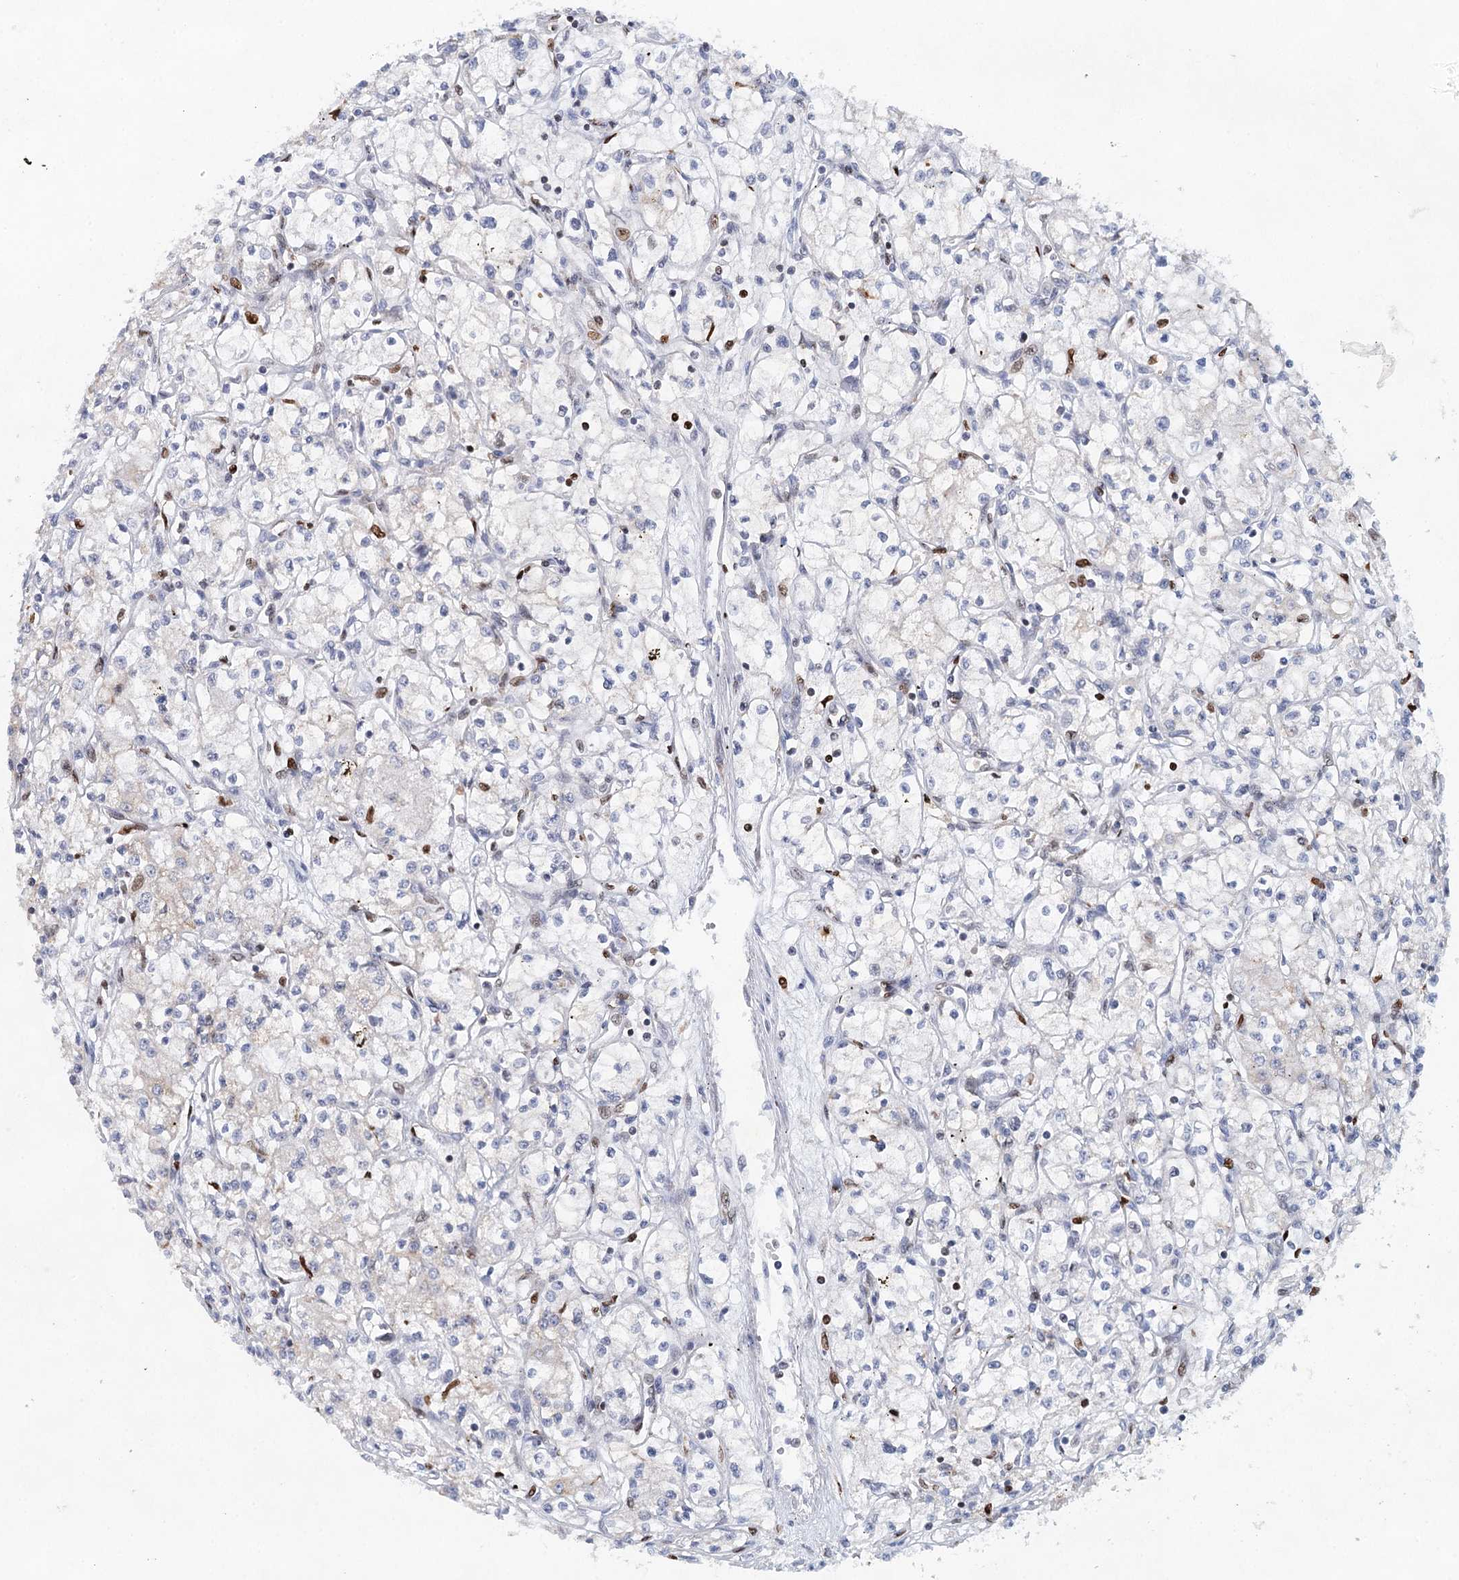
{"staining": {"intensity": "negative", "quantity": "none", "location": "none"}, "tissue": "renal cancer", "cell_type": "Tumor cells", "image_type": "cancer", "snomed": [{"axis": "morphology", "description": "Adenocarcinoma, NOS"}, {"axis": "topography", "description": "Kidney"}], "caption": "This is an immunohistochemistry (IHC) histopathology image of human renal adenocarcinoma. There is no expression in tumor cells.", "gene": "XPO6", "patient": {"sex": "male", "age": 59}}